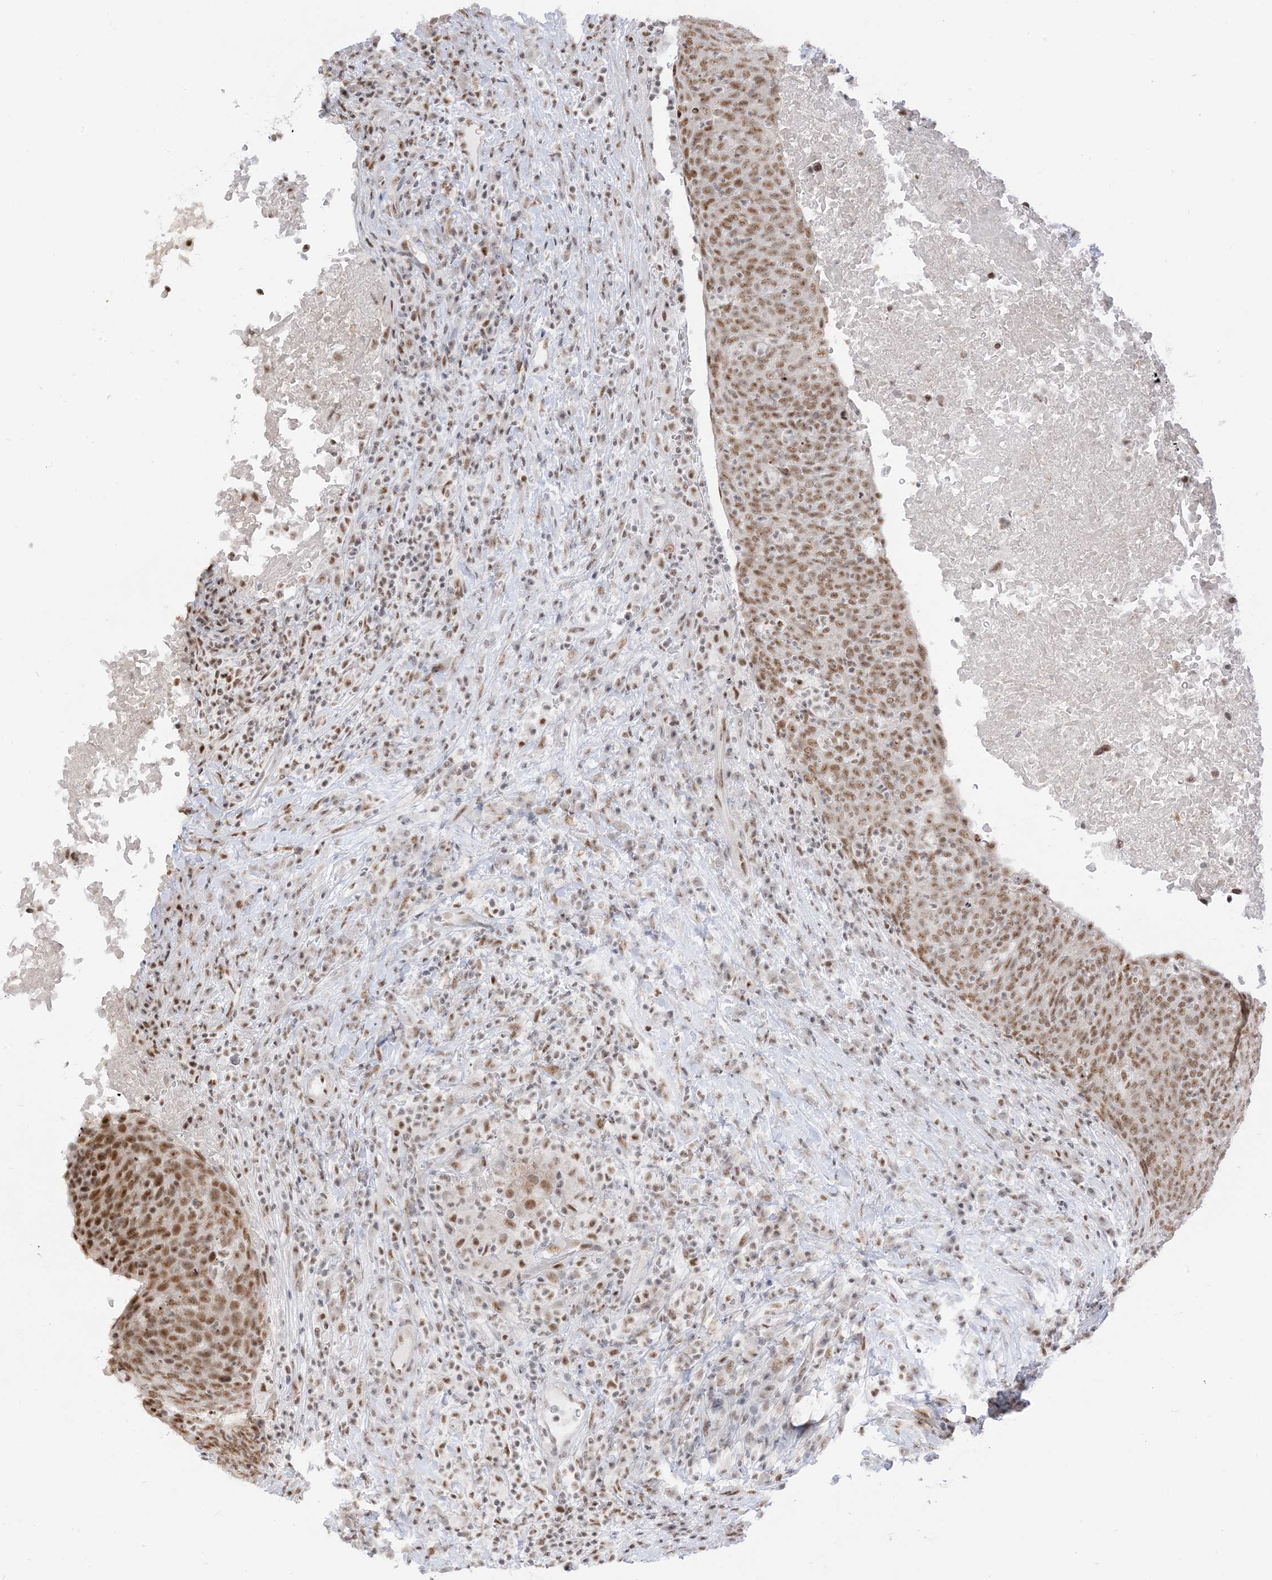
{"staining": {"intensity": "moderate", "quantity": ">75%", "location": "nuclear"}, "tissue": "head and neck cancer", "cell_type": "Tumor cells", "image_type": "cancer", "snomed": [{"axis": "morphology", "description": "Squamous cell carcinoma, NOS"}, {"axis": "morphology", "description": "Squamous cell carcinoma, metastatic, NOS"}, {"axis": "topography", "description": "Lymph node"}, {"axis": "topography", "description": "Head-Neck"}], "caption": "Squamous cell carcinoma (head and neck) stained for a protein shows moderate nuclear positivity in tumor cells.", "gene": "ARGLU1", "patient": {"sex": "male", "age": 62}}